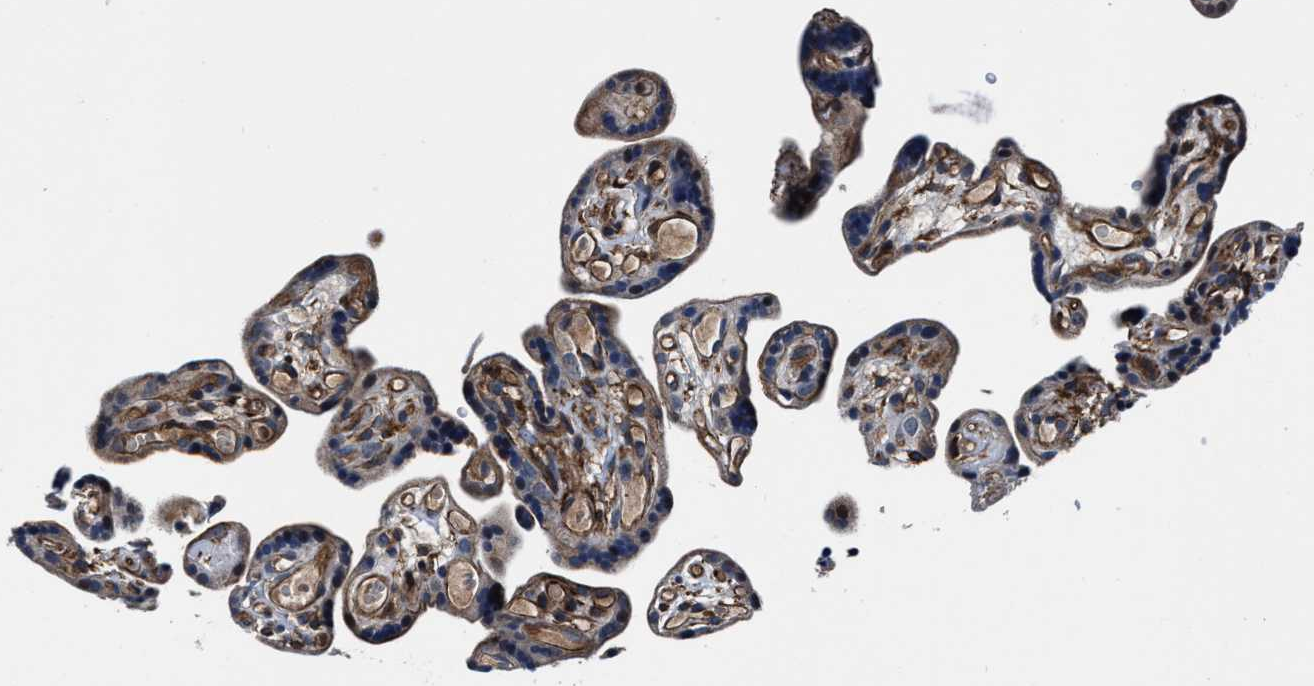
{"staining": {"intensity": "strong", "quantity": ">75%", "location": "cytoplasmic/membranous"}, "tissue": "placenta", "cell_type": "Decidual cells", "image_type": "normal", "snomed": [{"axis": "morphology", "description": "Normal tissue, NOS"}, {"axis": "topography", "description": "Placenta"}], "caption": "Immunohistochemistry (IHC) image of unremarkable placenta: placenta stained using immunohistochemistry (IHC) demonstrates high levels of strong protein expression localized specifically in the cytoplasmic/membranous of decidual cells, appearing as a cytoplasmic/membranous brown color.", "gene": "C2orf66", "patient": {"sex": "female", "age": 30}}